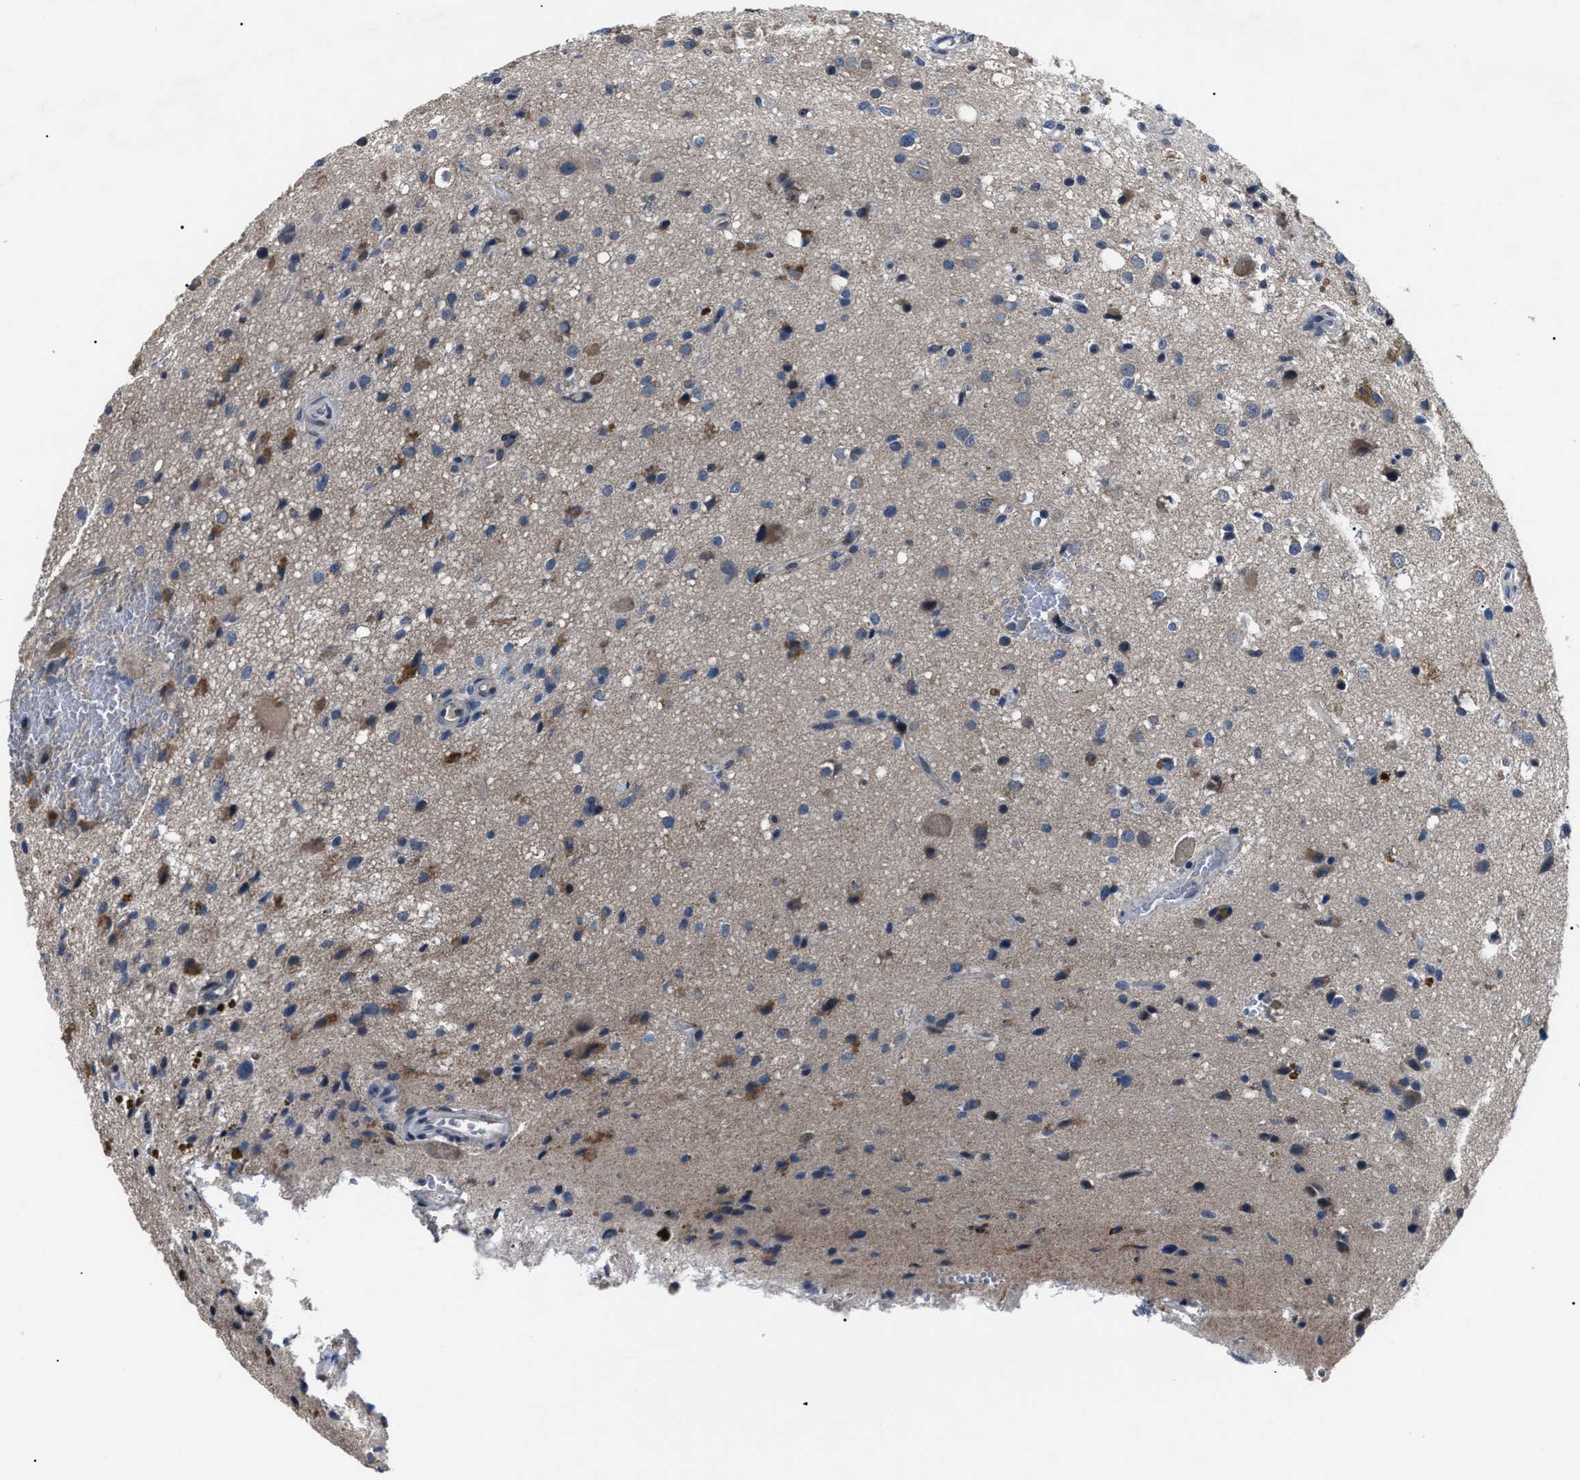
{"staining": {"intensity": "moderate", "quantity": "<25%", "location": "cytoplasmic/membranous"}, "tissue": "glioma", "cell_type": "Tumor cells", "image_type": "cancer", "snomed": [{"axis": "morphology", "description": "Glioma, malignant, High grade"}, {"axis": "topography", "description": "Brain"}], "caption": "Immunohistochemical staining of malignant glioma (high-grade) exhibits low levels of moderate cytoplasmic/membranous protein positivity in about <25% of tumor cells.", "gene": "LRRC14", "patient": {"sex": "male", "age": 33}}